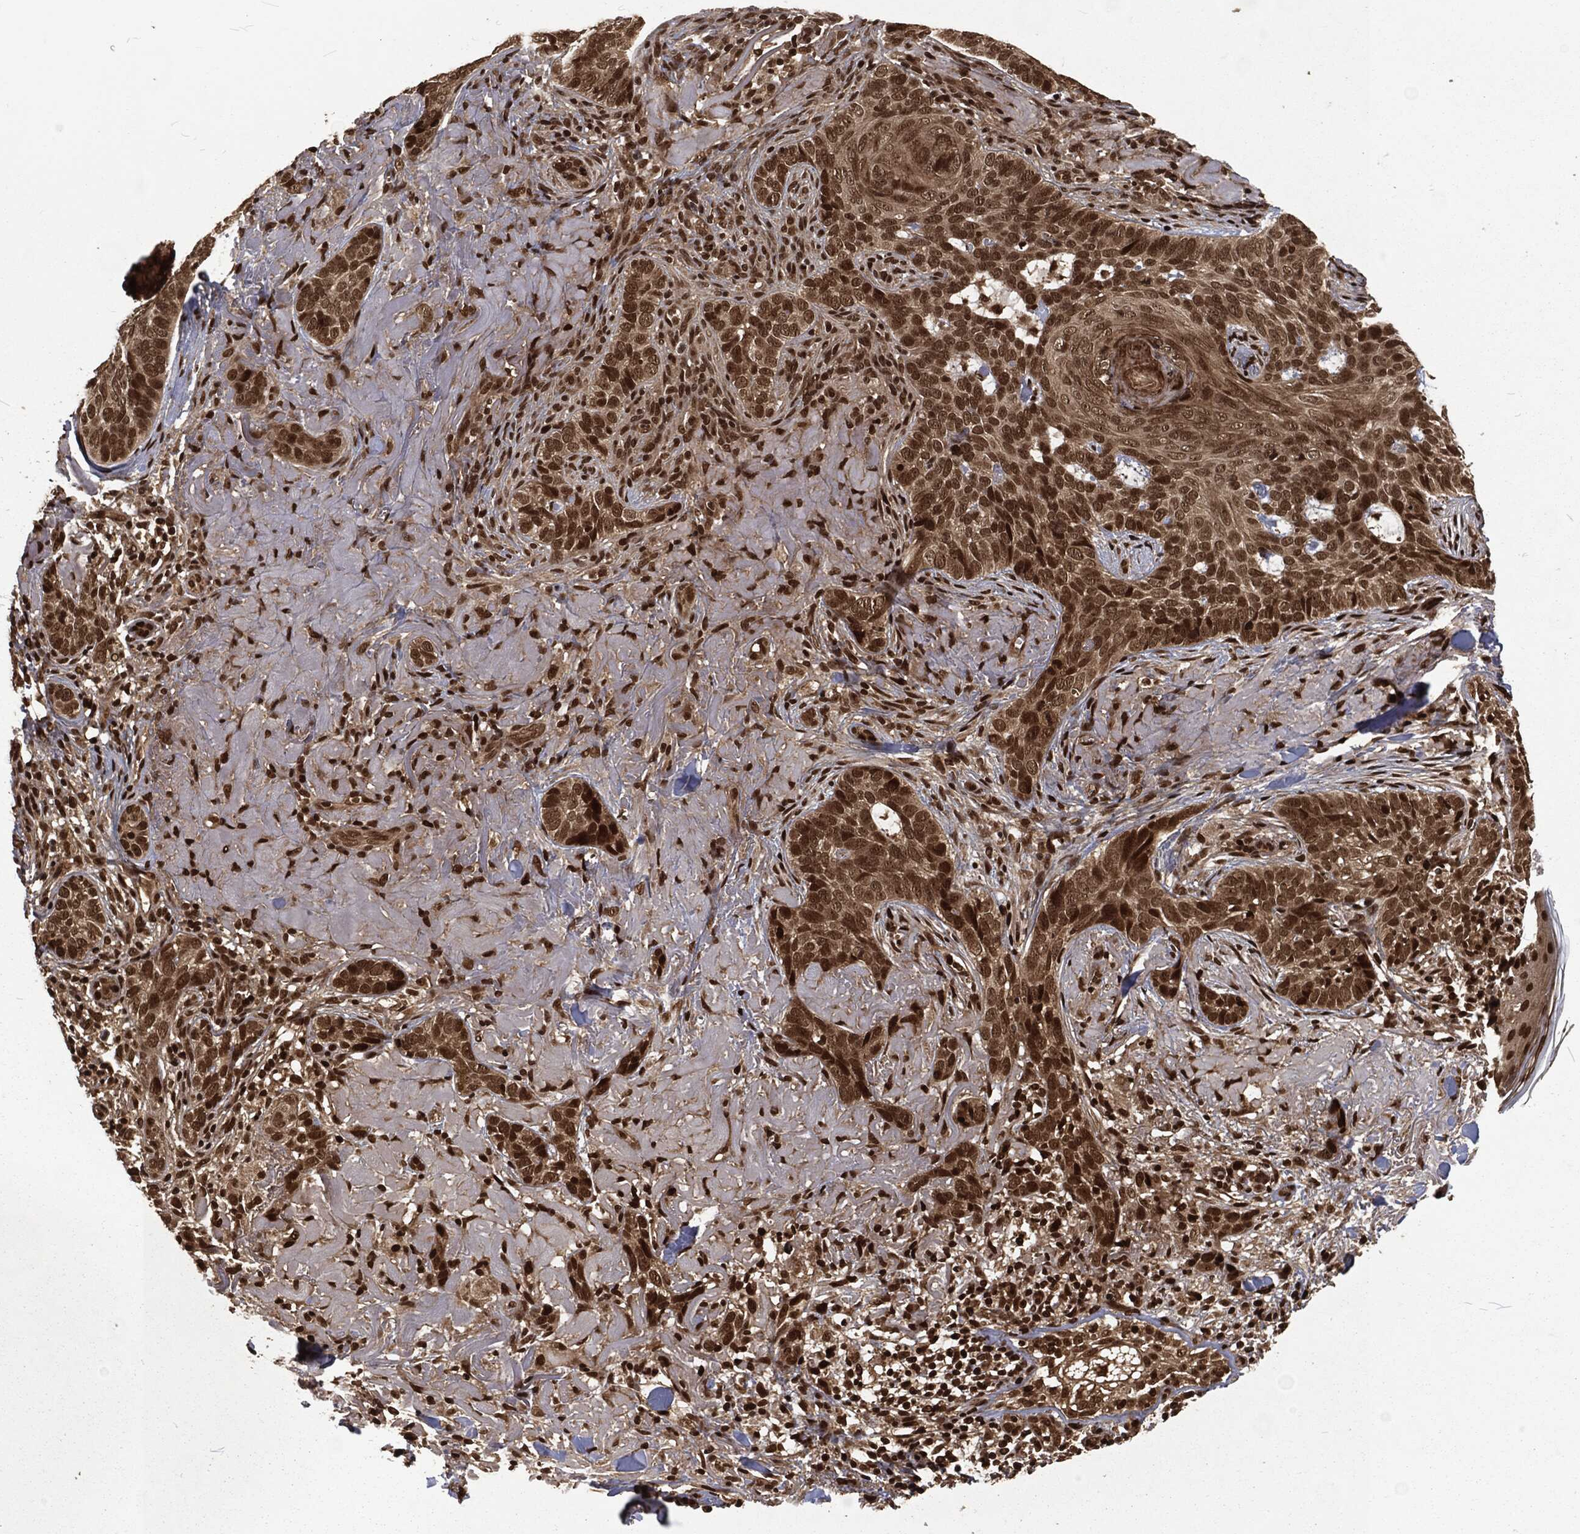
{"staining": {"intensity": "strong", "quantity": "25%-75%", "location": "nuclear"}, "tissue": "skin cancer", "cell_type": "Tumor cells", "image_type": "cancer", "snomed": [{"axis": "morphology", "description": "Basal cell carcinoma"}, {"axis": "topography", "description": "Skin"}], "caption": "Tumor cells exhibit strong nuclear expression in approximately 25%-75% of cells in basal cell carcinoma (skin).", "gene": "NGRN", "patient": {"sex": "male", "age": 91}}